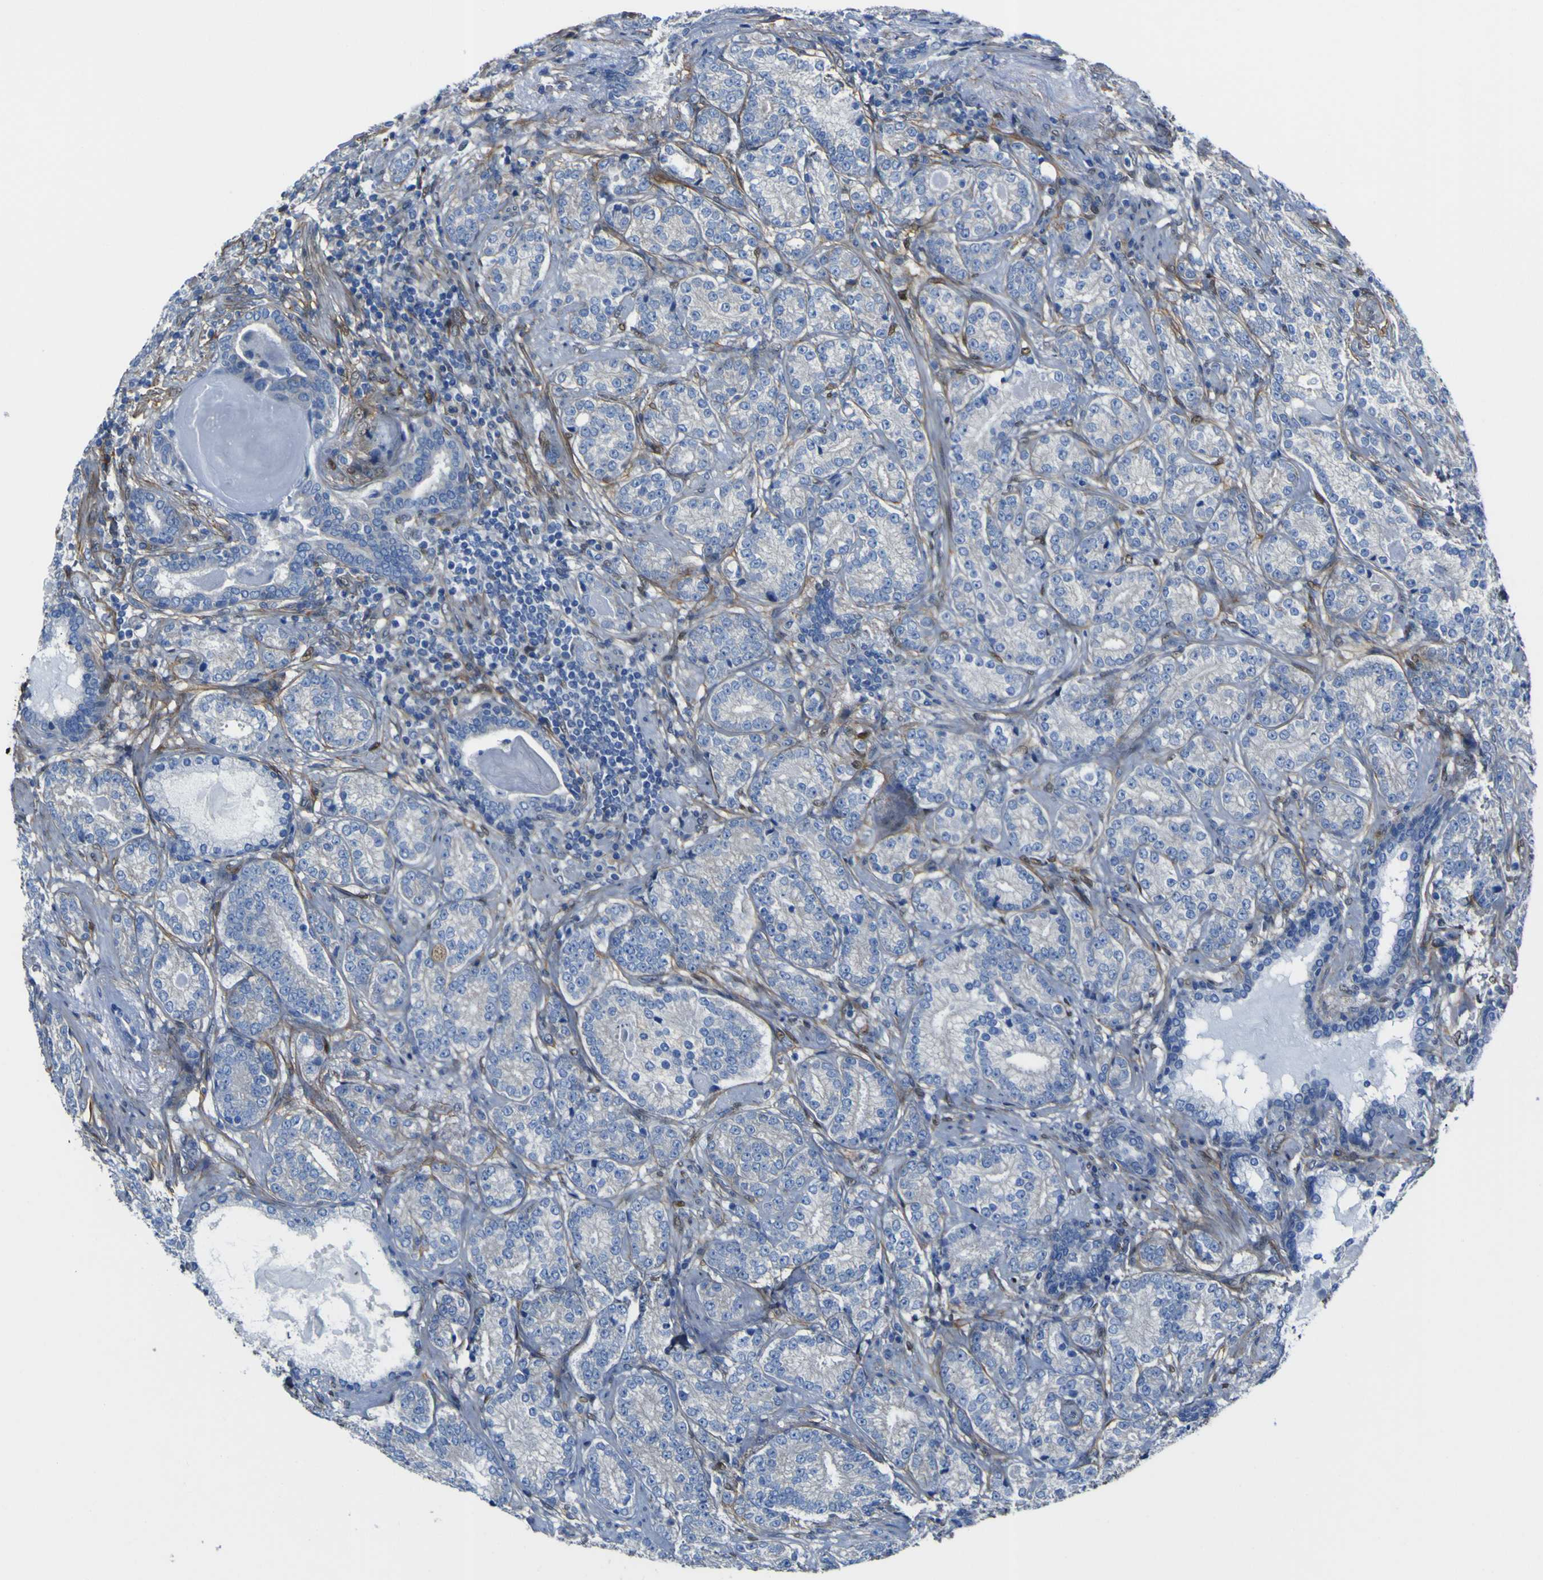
{"staining": {"intensity": "negative", "quantity": "none", "location": "none"}, "tissue": "prostate cancer", "cell_type": "Tumor cells", "image_type": "cancer", "snomed": [{"axis": "morphology", "description": "Adenocarcinoma, High grade"}, {"axis": "topography", "description": "Prostate"}], "caption": "Immunohistochemistry (IHC) histopathology image of neoplastic tissue: human prostate cancer (high-grade adenocarcinoma) stained with DAB demonstrates no significant protein expression in tumor cells.", "gene": "LRRN1", "patient": {"sex": "male", "age": 61}}